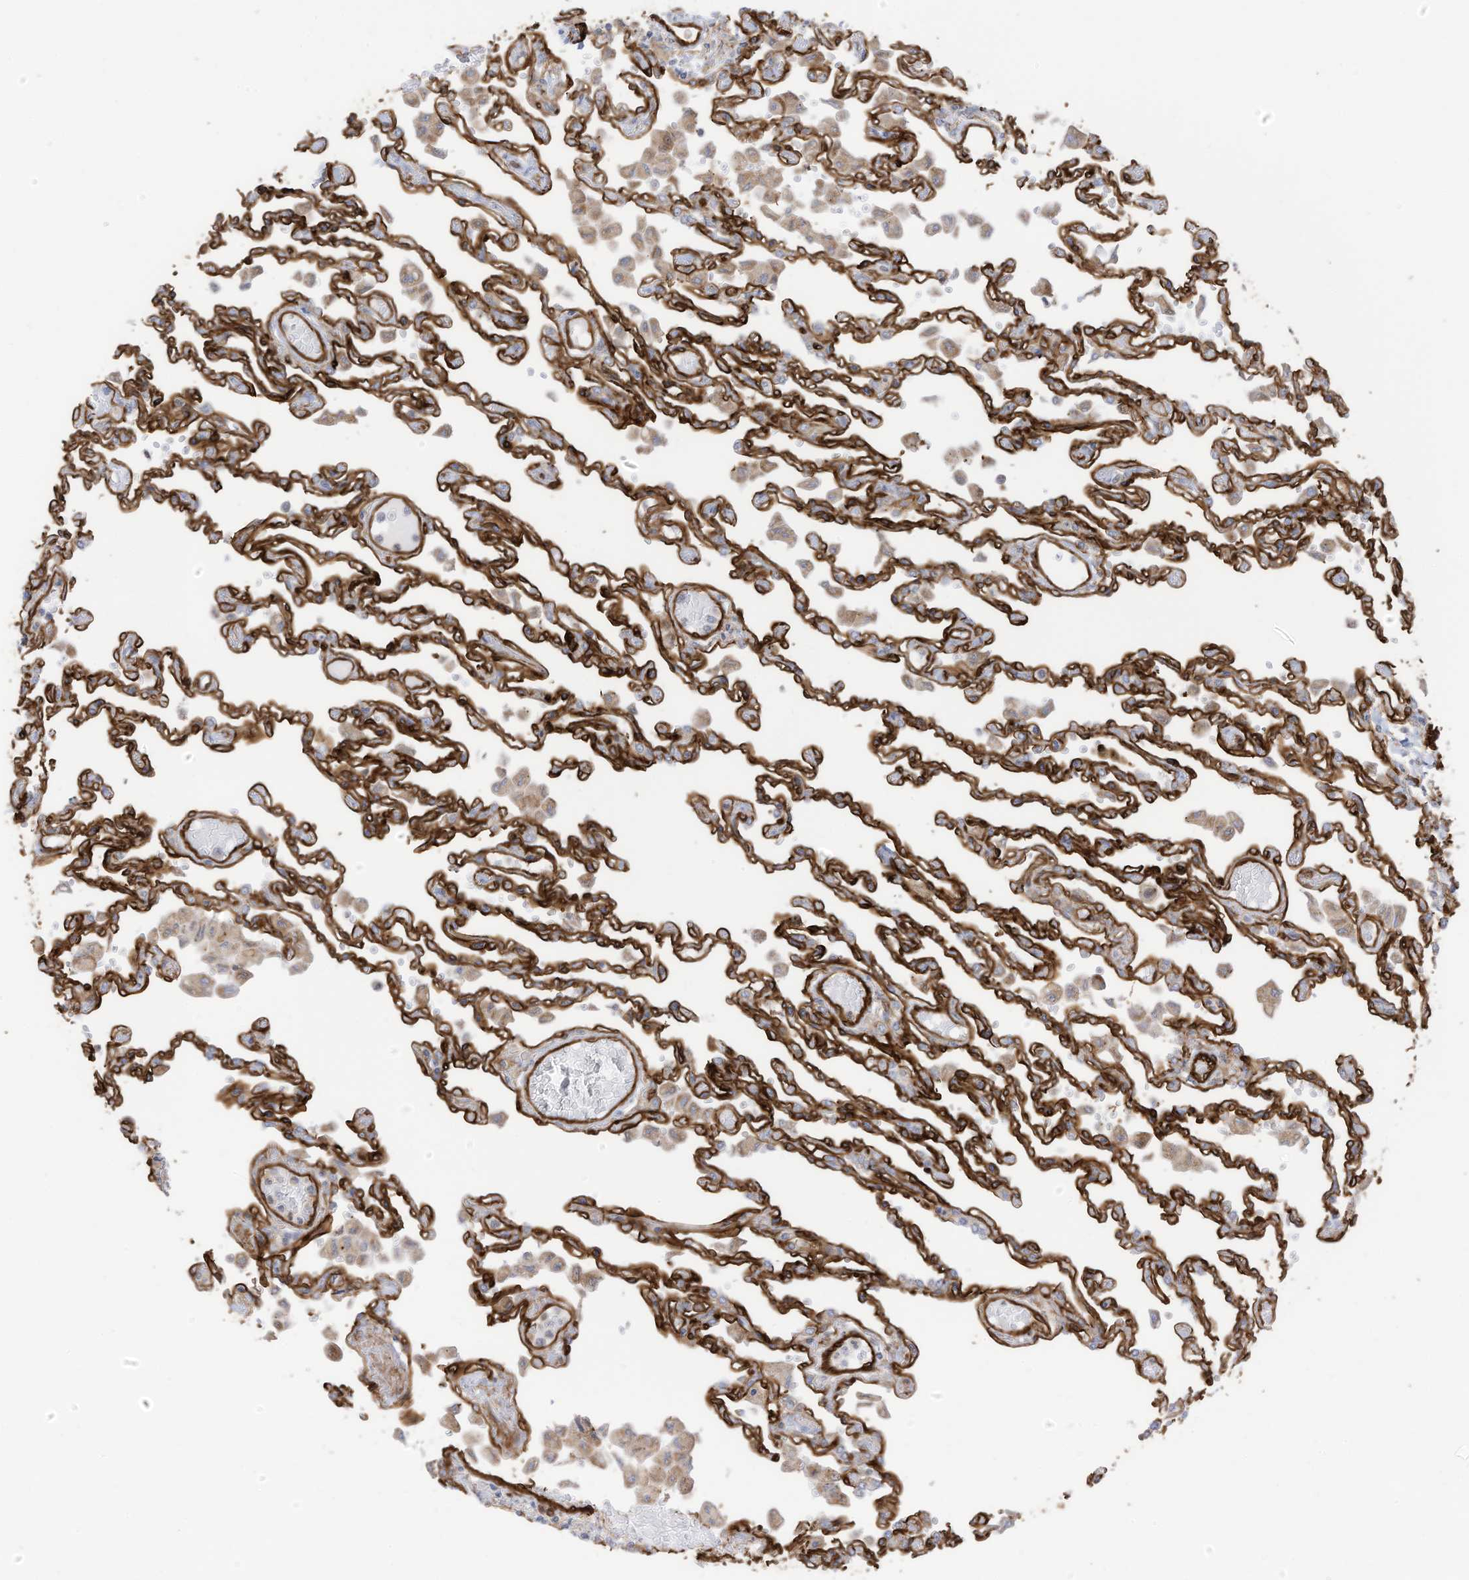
{"staining": {"intensity": "strong", "quantity": ">75%", "location": "cytoplasmic/membranous"}, "tissue": "lung", "cell_type": "Alveolar cells", "image_type": "normal", "snomed": [{"axis": "morphology", "description": "Normal tissue, NOS"}, {"axis": "topography", "description": "Bronchus"}, {"axis": "topography", "description": "Lung"}], "caption": "Protein staining reveals strong cytoplasmic/membranous staining in about >75% of alveolar cells in benign lung.", "gene": "ABCB7", "patient": {"sex": "female", "age": 49}}